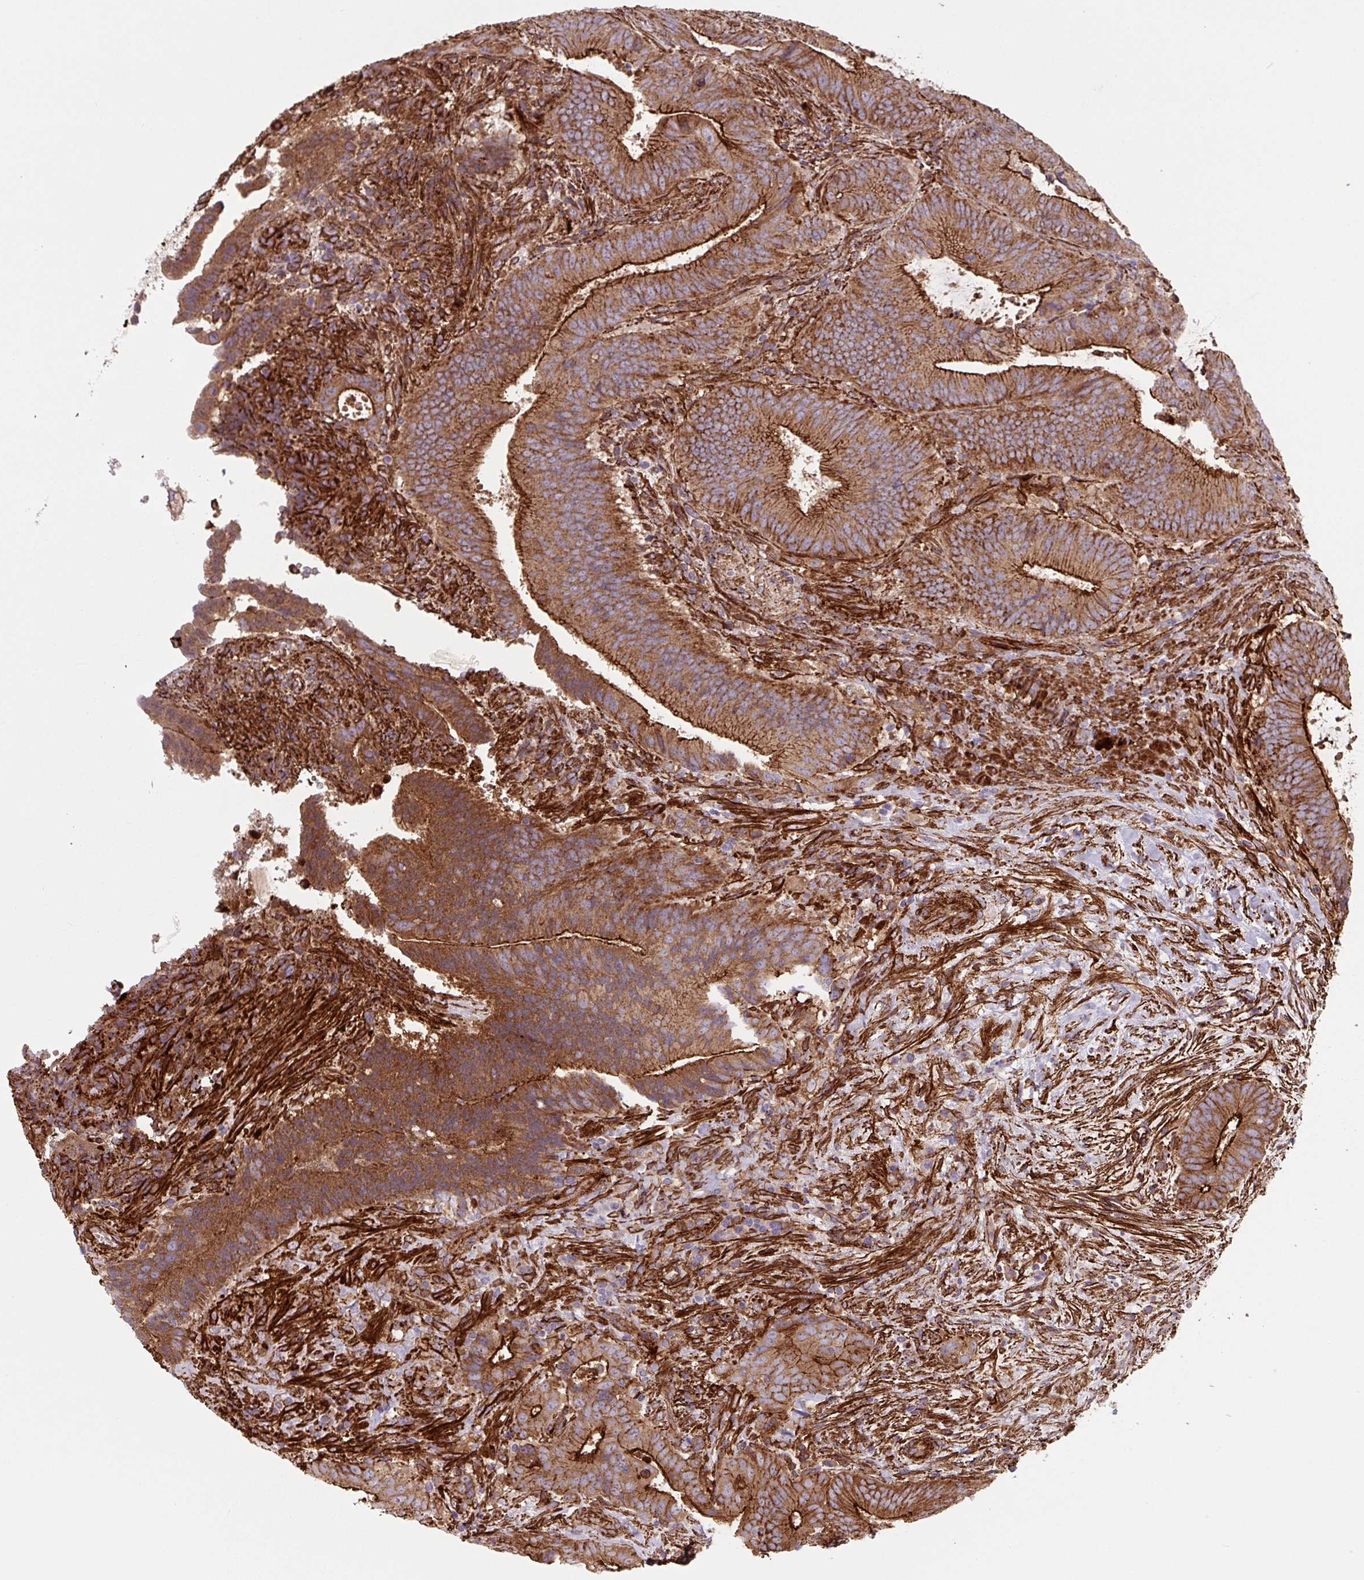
{"staining": {"intensity": "strong", "quantity": ">75%", "location": "cytoplasmic/membranous"}, "tissue": "colorectal cancer", "cell_type": "Tumor cells", "image_type": "cancer", "snomed": [{"axis": "morphology", "description": "Adenocarcinoma, NOS"}, {"axis": "topography", "description": "Colon"}], "caption": "Colorectal cancer (adenocarcinoma) stained for a protein (brown) reveals strong cytoplasmic/membranous positive staining in about >75% of tumor cells.", "gene": "DHFR2", "patient": {"sex": "female", "age": 43}}